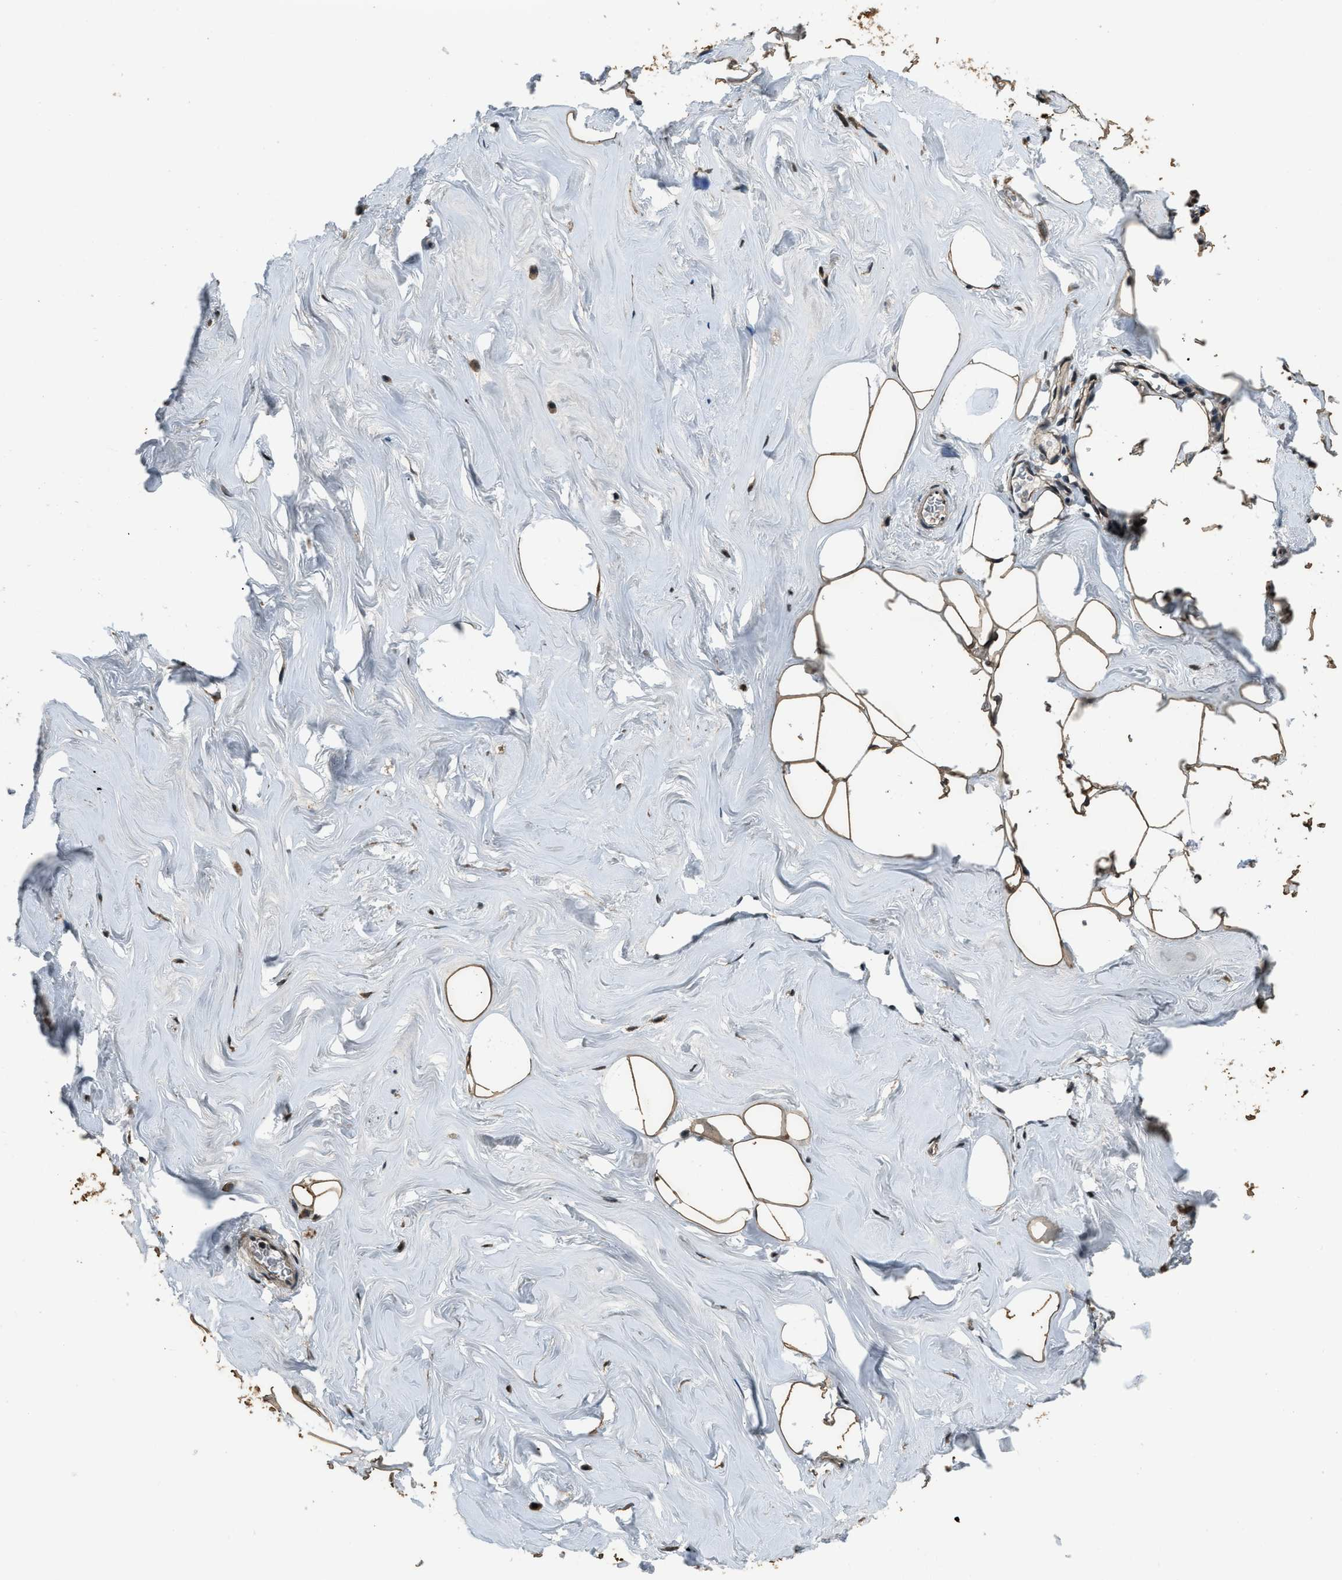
{"staining": {"intensity": "moderate", "quantity": ">75%", "location": "cytoplasmic/membranous"}, "tissue": "adipose tissue", "cell_type": "Adipocytes", "image_type": "normal", "snomed": [{"axis": "morphology", "description": "Normal tissue, NOS"}, {"axis": "morphology", "description": "Fibrosis, NOS"}, {"axis": "topography", "description": "Breast"}, {"axis": "topography", "description": "Adipose tissue"}], "caption": "Human adipose tissue stained for a protein (brown) exhibits moderate cytoplasmic/membranous positive staining in about >75% of adipocytes.", "gene": "NUDCD3", "patient": {"sex": "female", "age": 39}}